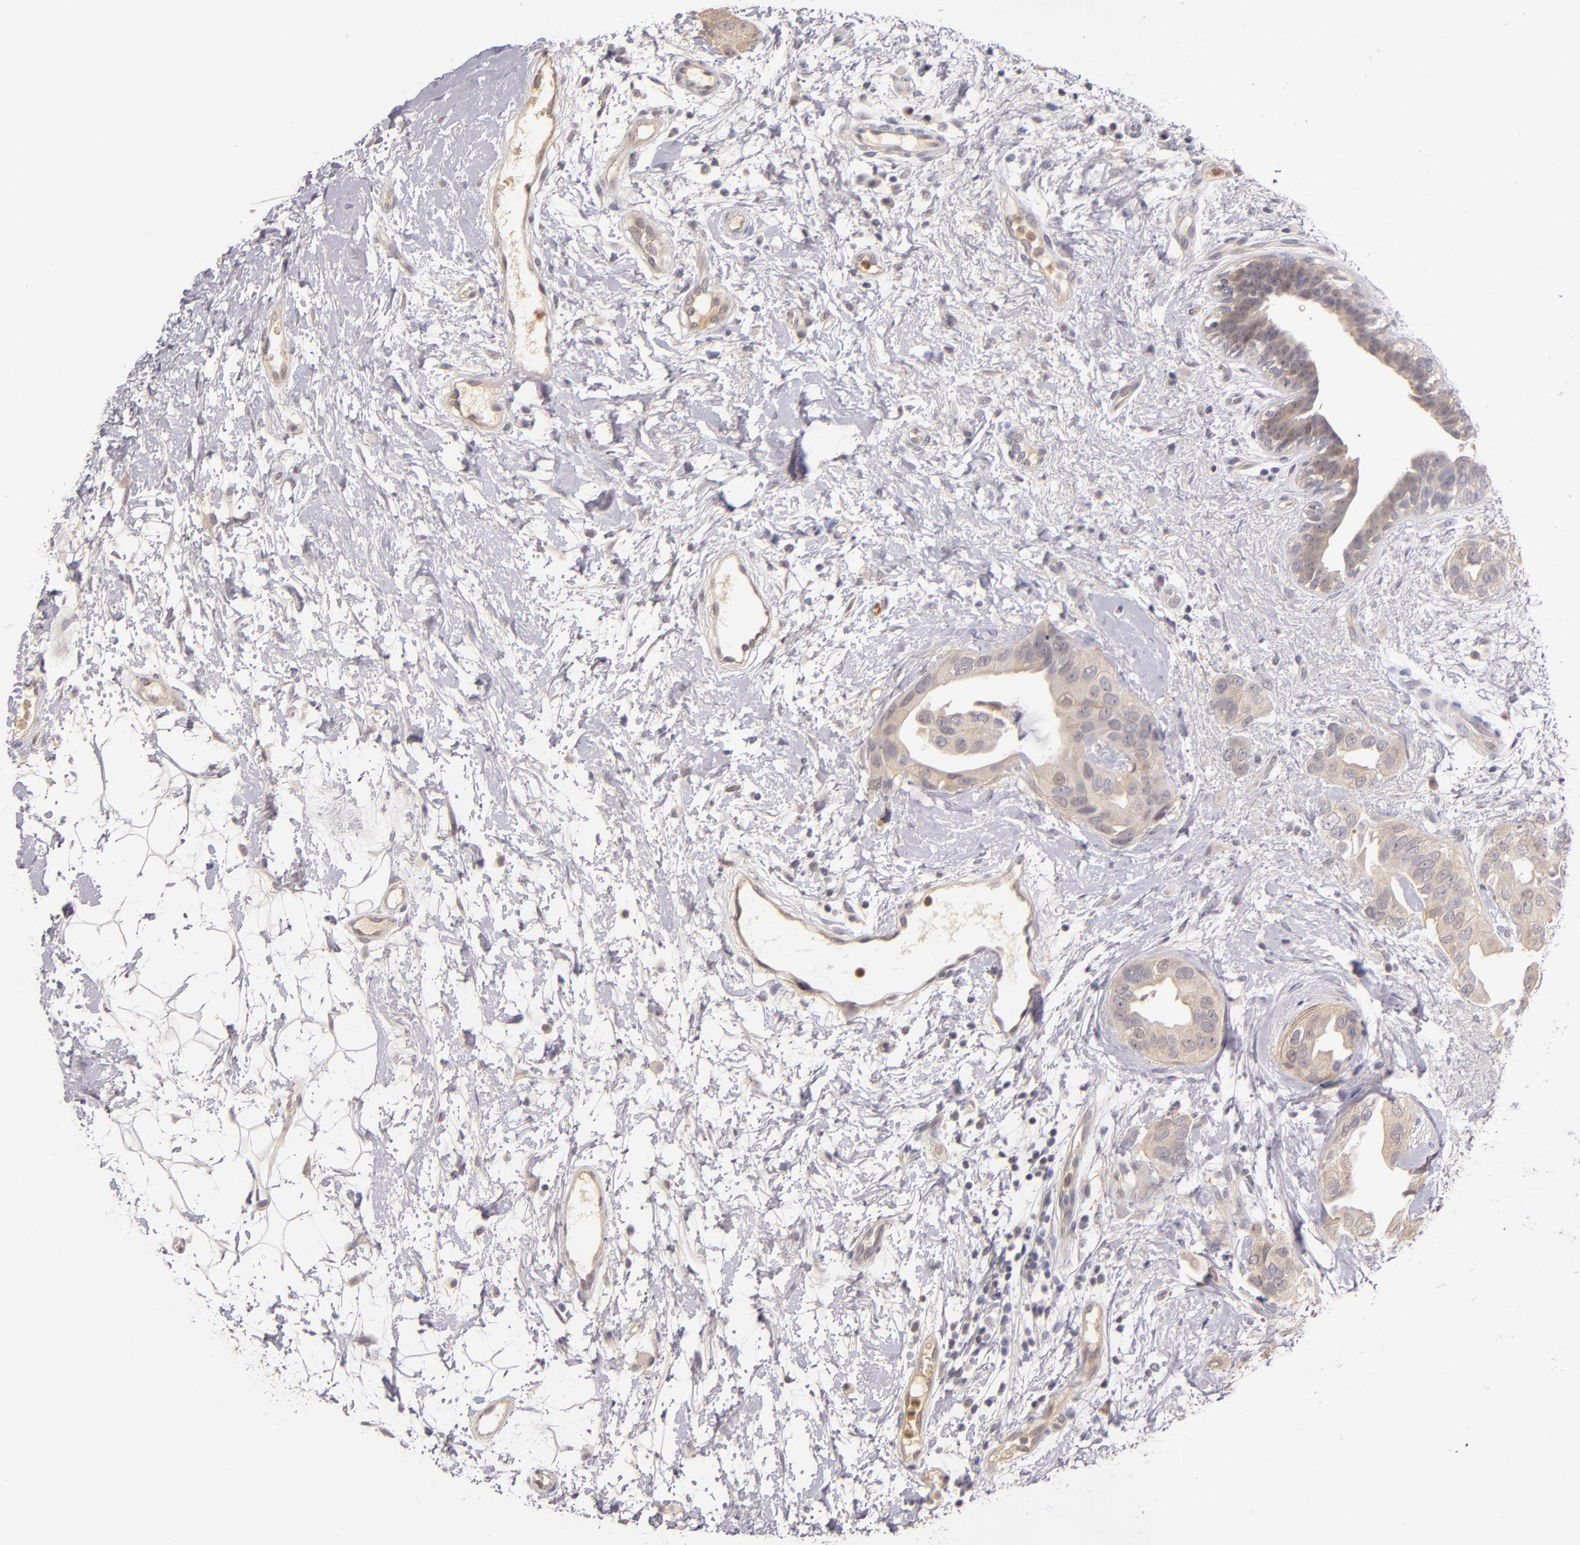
{"staining": {"intensity": "weak", "quantity": ">75%", "location": "cytoplasmic/membranous"}, "tissue": "breast cancer", "cell_type": "Tumor cells", "image_type": "cancer", "snomed": [{"axis": "morphology", "description": "Duct carcinoma"}, {"axis": "topography", "description": "Breast"}], "caption": "Immunohistochemistry image of neoplastic tissue: human invasive ductal carcinoma (breast) stained using immunohistochemistry demonstrates low levels of weak protein expression localized specifically in the cytoplasmic/membranous of tumor cells, appearing as a cytoplasmic/membranous brown color.", "gene": "LRG1", "patient": {"sex": "female", "age": 40}}